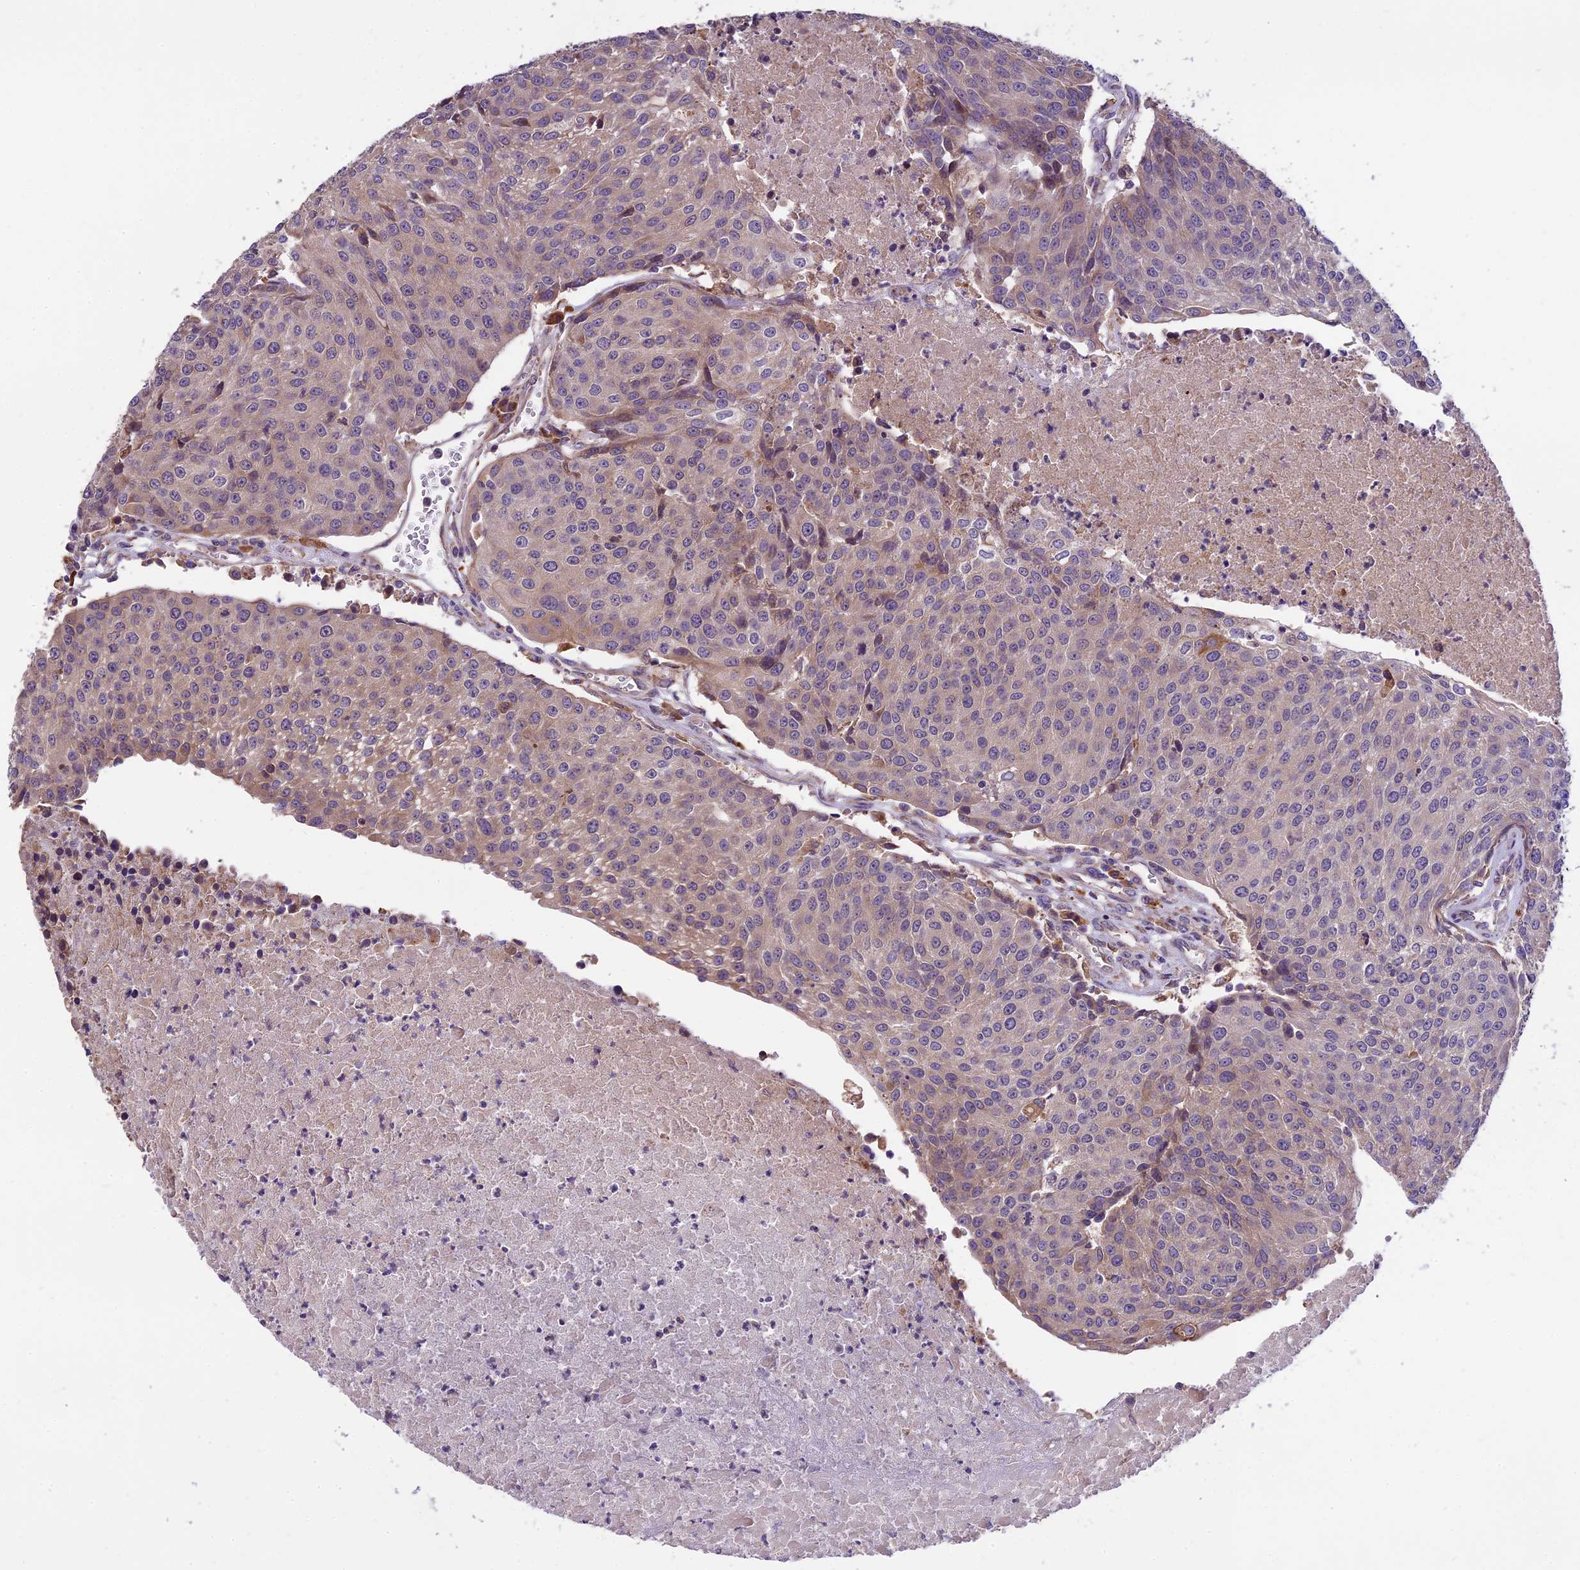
{"staining": {"intensity": "weak", "quantity": "25%-75%", "location": "cytoplasmic/membranous"}, "tissue": "urothelial cancer", "cell_type": "Tumor cells", "image_type": "cancer", "snomed": [{"axis": "morphology", "description": "Urothelial carcinoma, High grade"}, {"axis": "topography", "description": "Urinary bladder"}], "caption": "Immunohistochemistry image of neoplastic tissue: urothelial cancer stained using immunohistochemistry shows low levels of weak protein expression localized specifically in the cytoplasmic/membranous of tumor cells, appearing as a cytoplasmic/membranous brown color.", "gene": "ABCC10", "patient": {"sex": "female", "age": 85}}